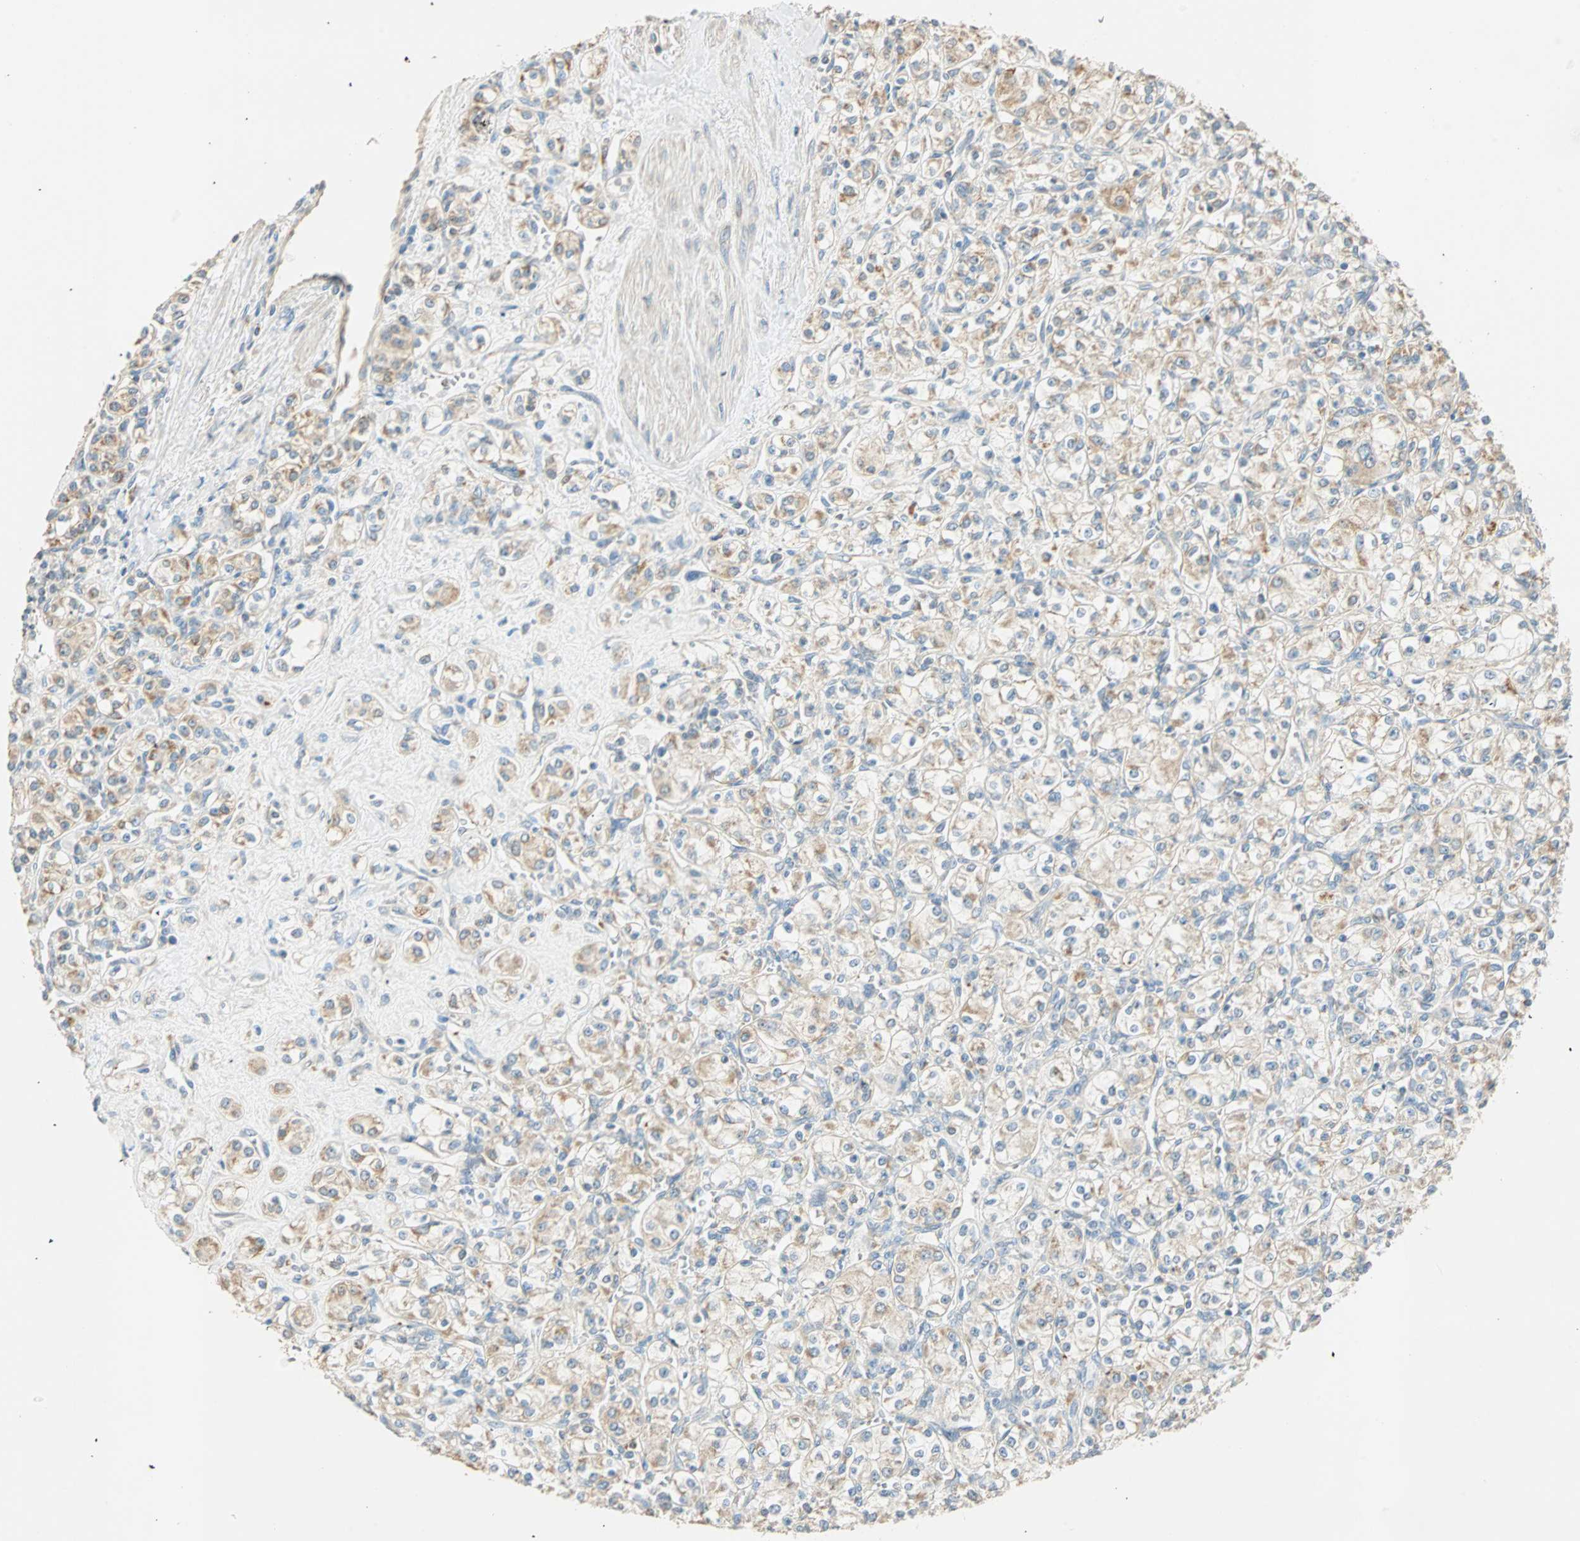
{"staining": {"intensity": "weak", "quantity": "25%-75%", "location": "cytoplasmic/membranous"}, "tissue": "renal cancer", "cell_type": "Tumor cells", "image_type": "cancer", "snomed": [{"axis": "morphology", "description": "Adenocarcinoma, NOS"}, {"axis": "topography", "description": "Kidney"}], "caption": "IHC image of neoplastic tissue: renal cancer (adenocarcinoma) stained using immunohistochemistry (IHC) reveals low levels of weak protein expression localized specifically in the cytoplasmic/membranous of tumor cells, appearing as a cytoplasmic/membranous brown color.", "gene": "RAD18", "patient": {"sex": "male", "age": 77}}